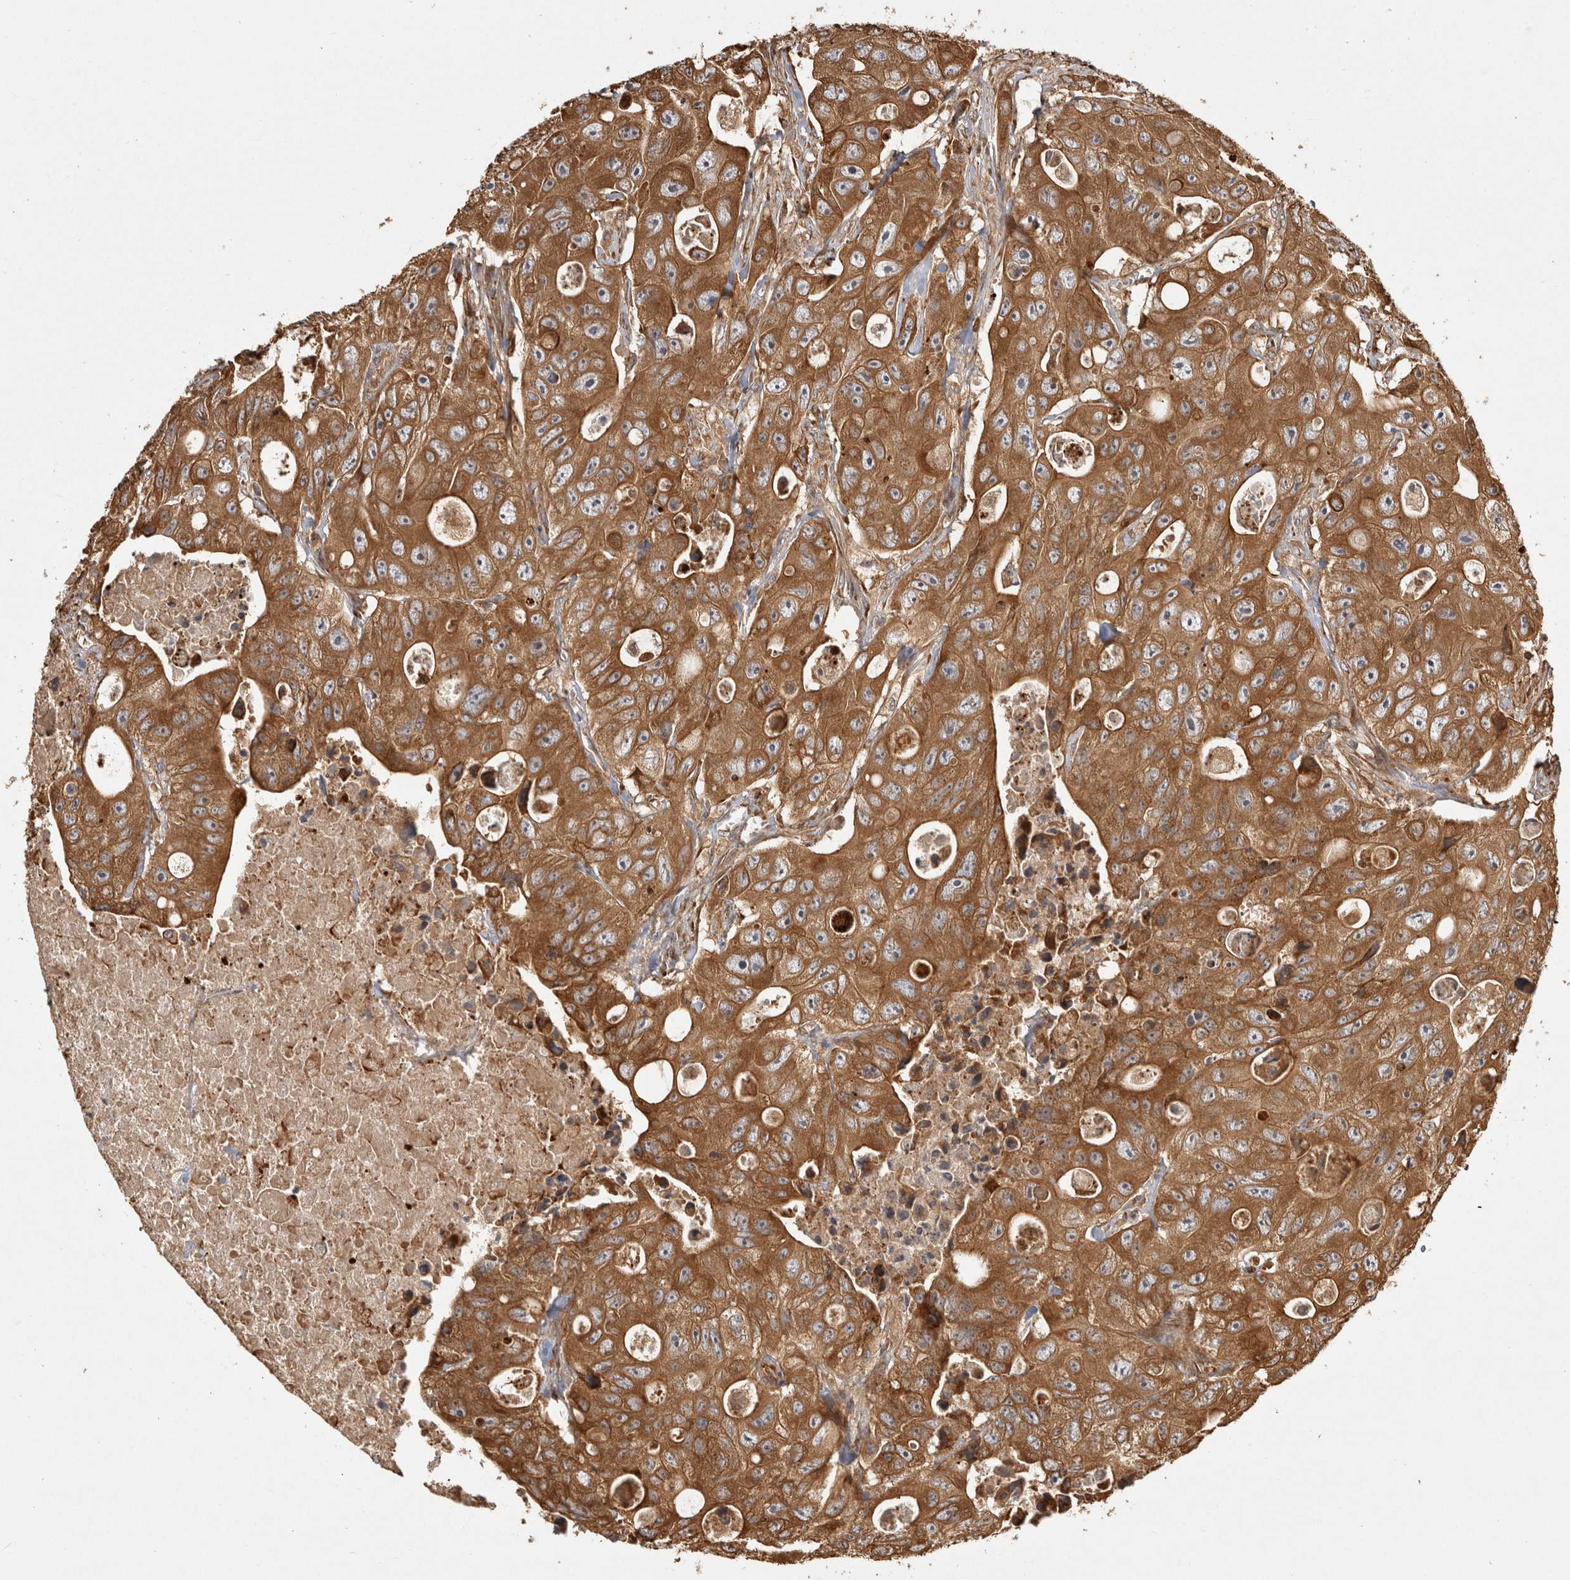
{"staining": {"intensity": "strong", "quantity": ">75%", "location": "cytoplasmic/membranous"}, "tissue": "colorectal cancer", "cell_type": "Tumor cells", "image_type": "cancer", "snomed": [{"axis": "morphology", "description": "Adenocarcinoma, NOS"}, {"axis": "topography", "description": "Colon"}], "caption": "Colorectal cancer stained with immunohistochemistry (IHC) displays strong cytoplasmic/membranous expression in about >75% of tumor cells. (DAB (3,3'-diaminobenzidine) IHC, brown staining for protein, blue staining for nuclei).", "gene": "CAMSAP2", "patient": {"sex": "female", "age": 46}}